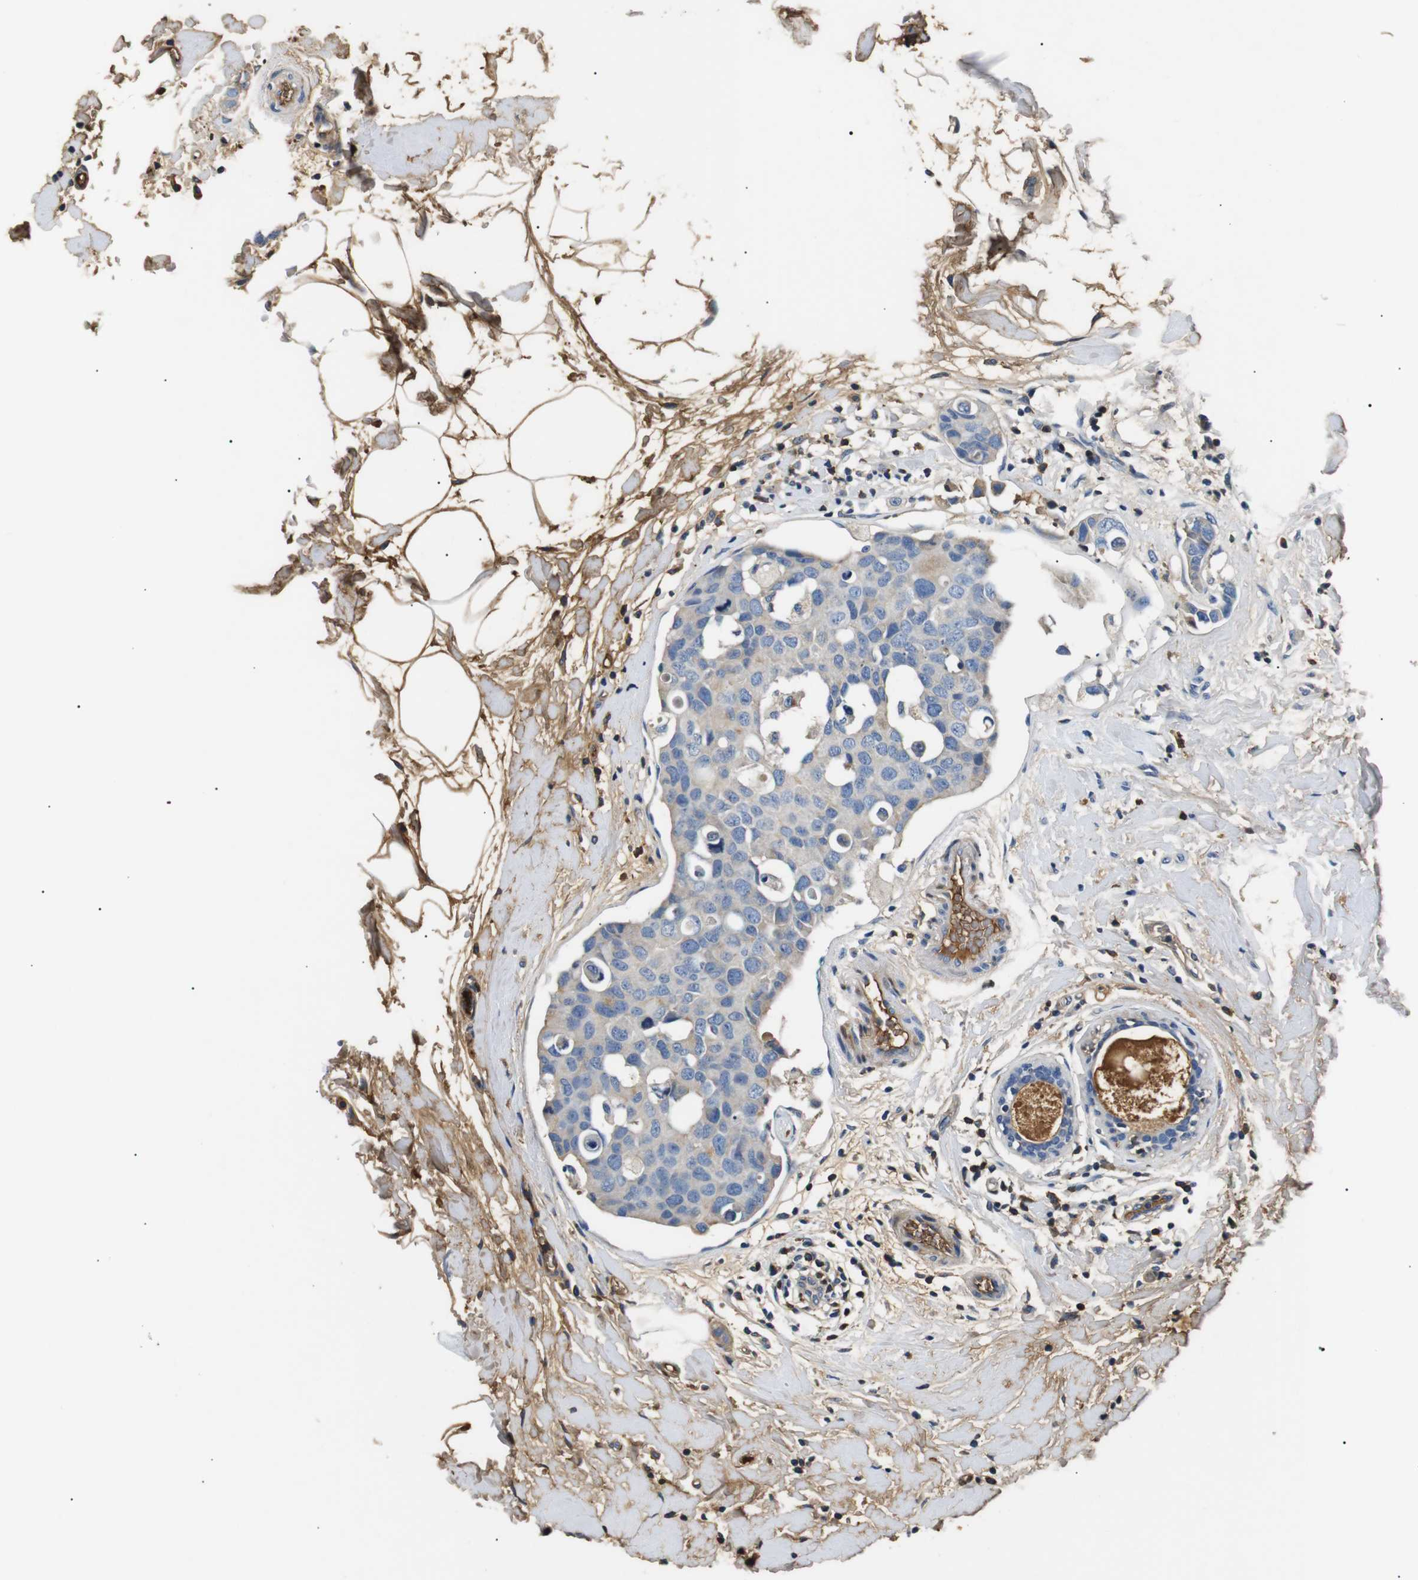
{"staining": {"intensity": "moderate", "quantity": "<25%", "location": "cytoplasmic/membranous"}, "tissue": "breast cancer", "cell_type": "Tumor cells", "image_type": "cancer", "snomed": [{"axis": "morphology", "description": "Normal tissue, NOS"}, {"axis": "morphology", "description": "Duct carcinoma"}, {"axis": "topography", "description": "Breast"}], "caption": "Immunohistochemistry (IHC) image of breast intraductal carcinoma stained for a protein (brown), which exhibits low levels of moderate cytoplasmic/membranous positivity in approximately <25% of tumor cells.", "gene": "LHCGR", "patient": {"sex": "female", "age": 50}}